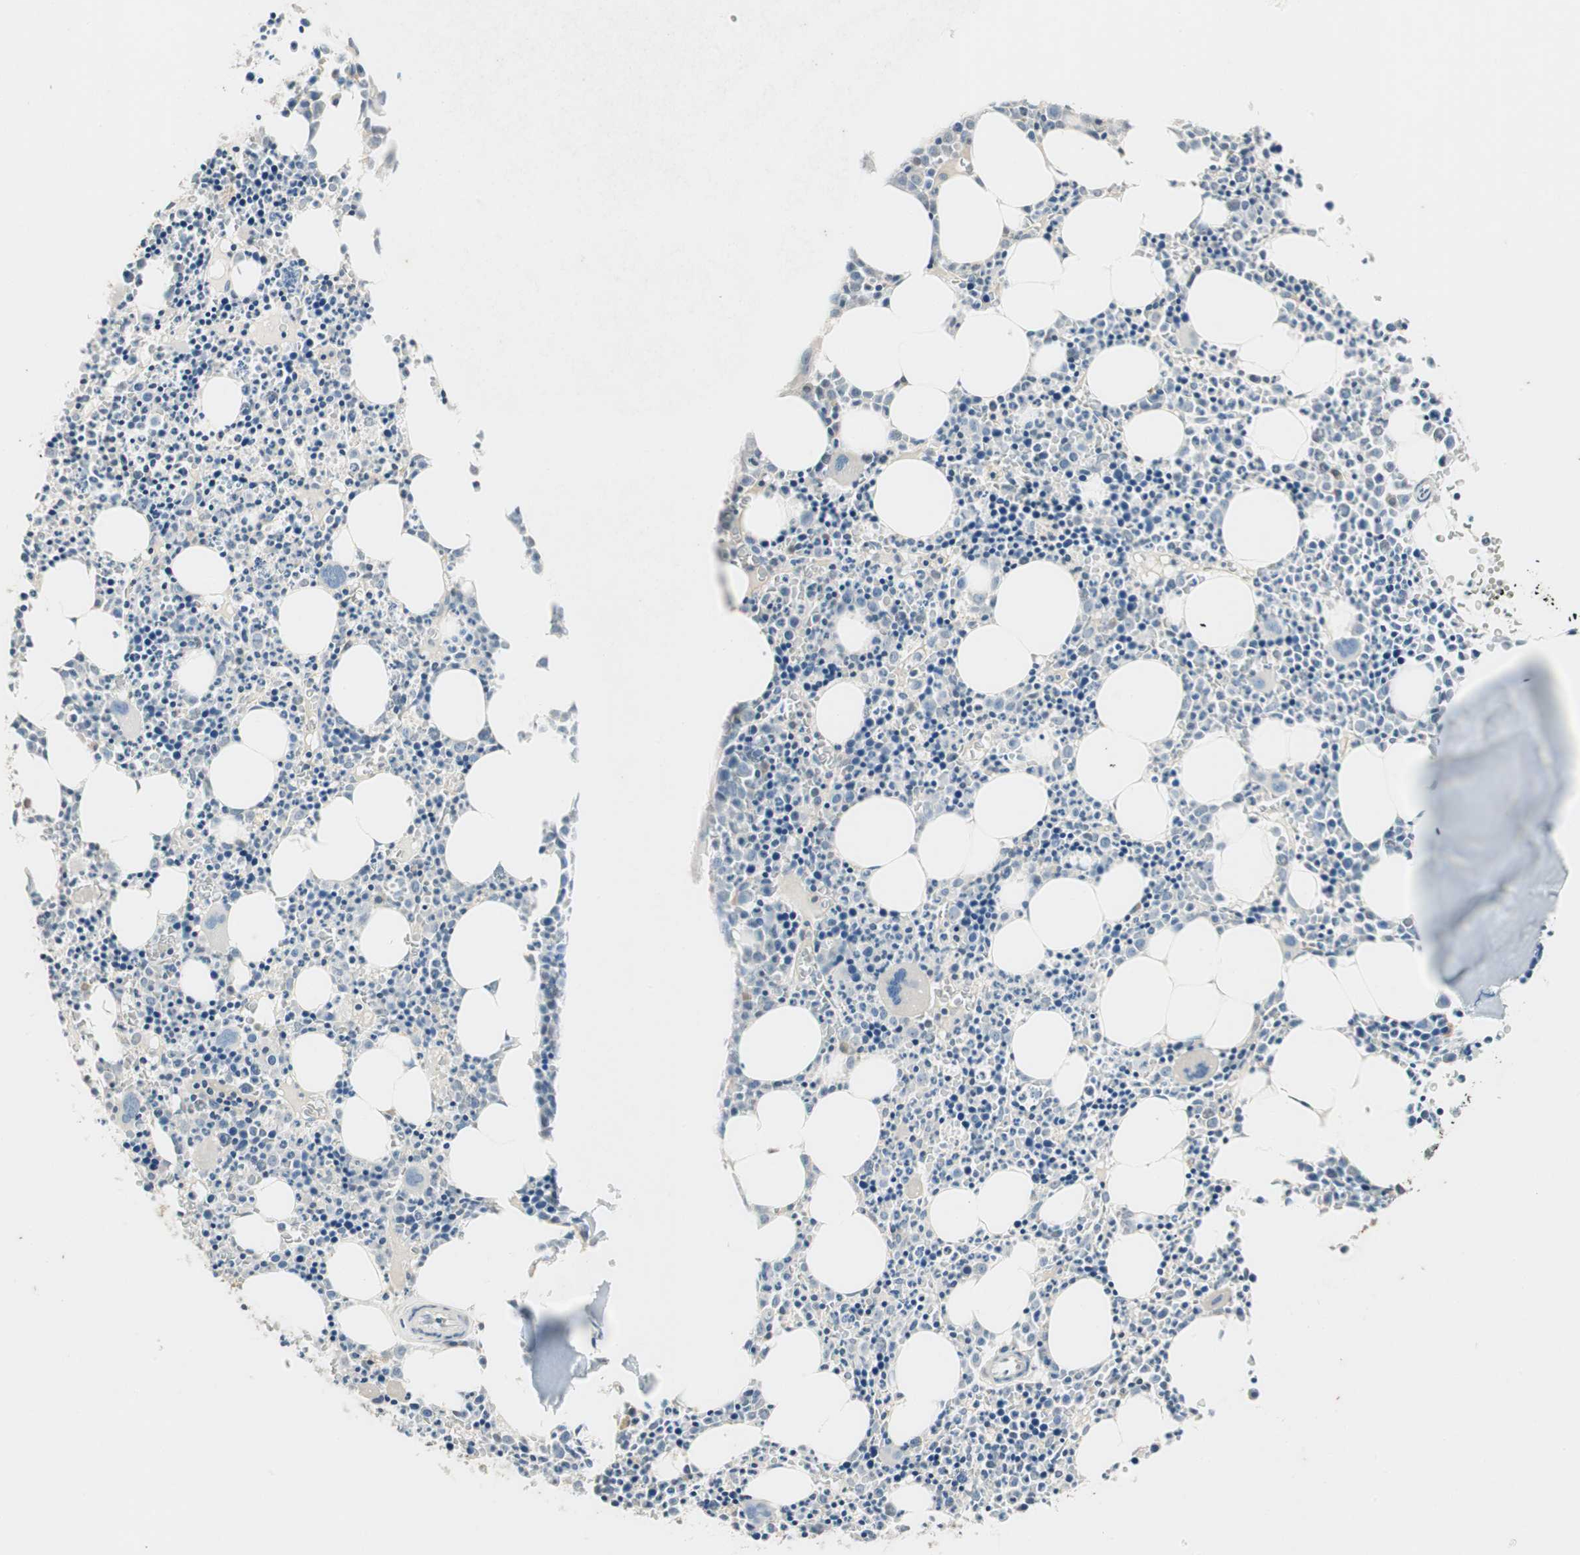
{"staining": {"intensity": "negative", "quantity": "none", "location": "none"}, "tissue": "bone marrow", "cell_type": "Hematopoietic cells", "image_type": "normal", "snomed": [{"axis": "morphology", "description": "Normal tissue, NOS"}, {"axis": "morphology", "description": "Inflammation, NOS"}, {"axis": "topography", "description": "Bone marrow"}], "caption": "Immunohistochemistry (IHC) histopathology image of benign bone marrow: bone marrow stained with DAB (3,3'-diaminobenzidine) demonstrates no significant protein expression in hematopoietic cells.", "gene": "SERPINB5", "patient": {"sex": "female", "age": 17}}